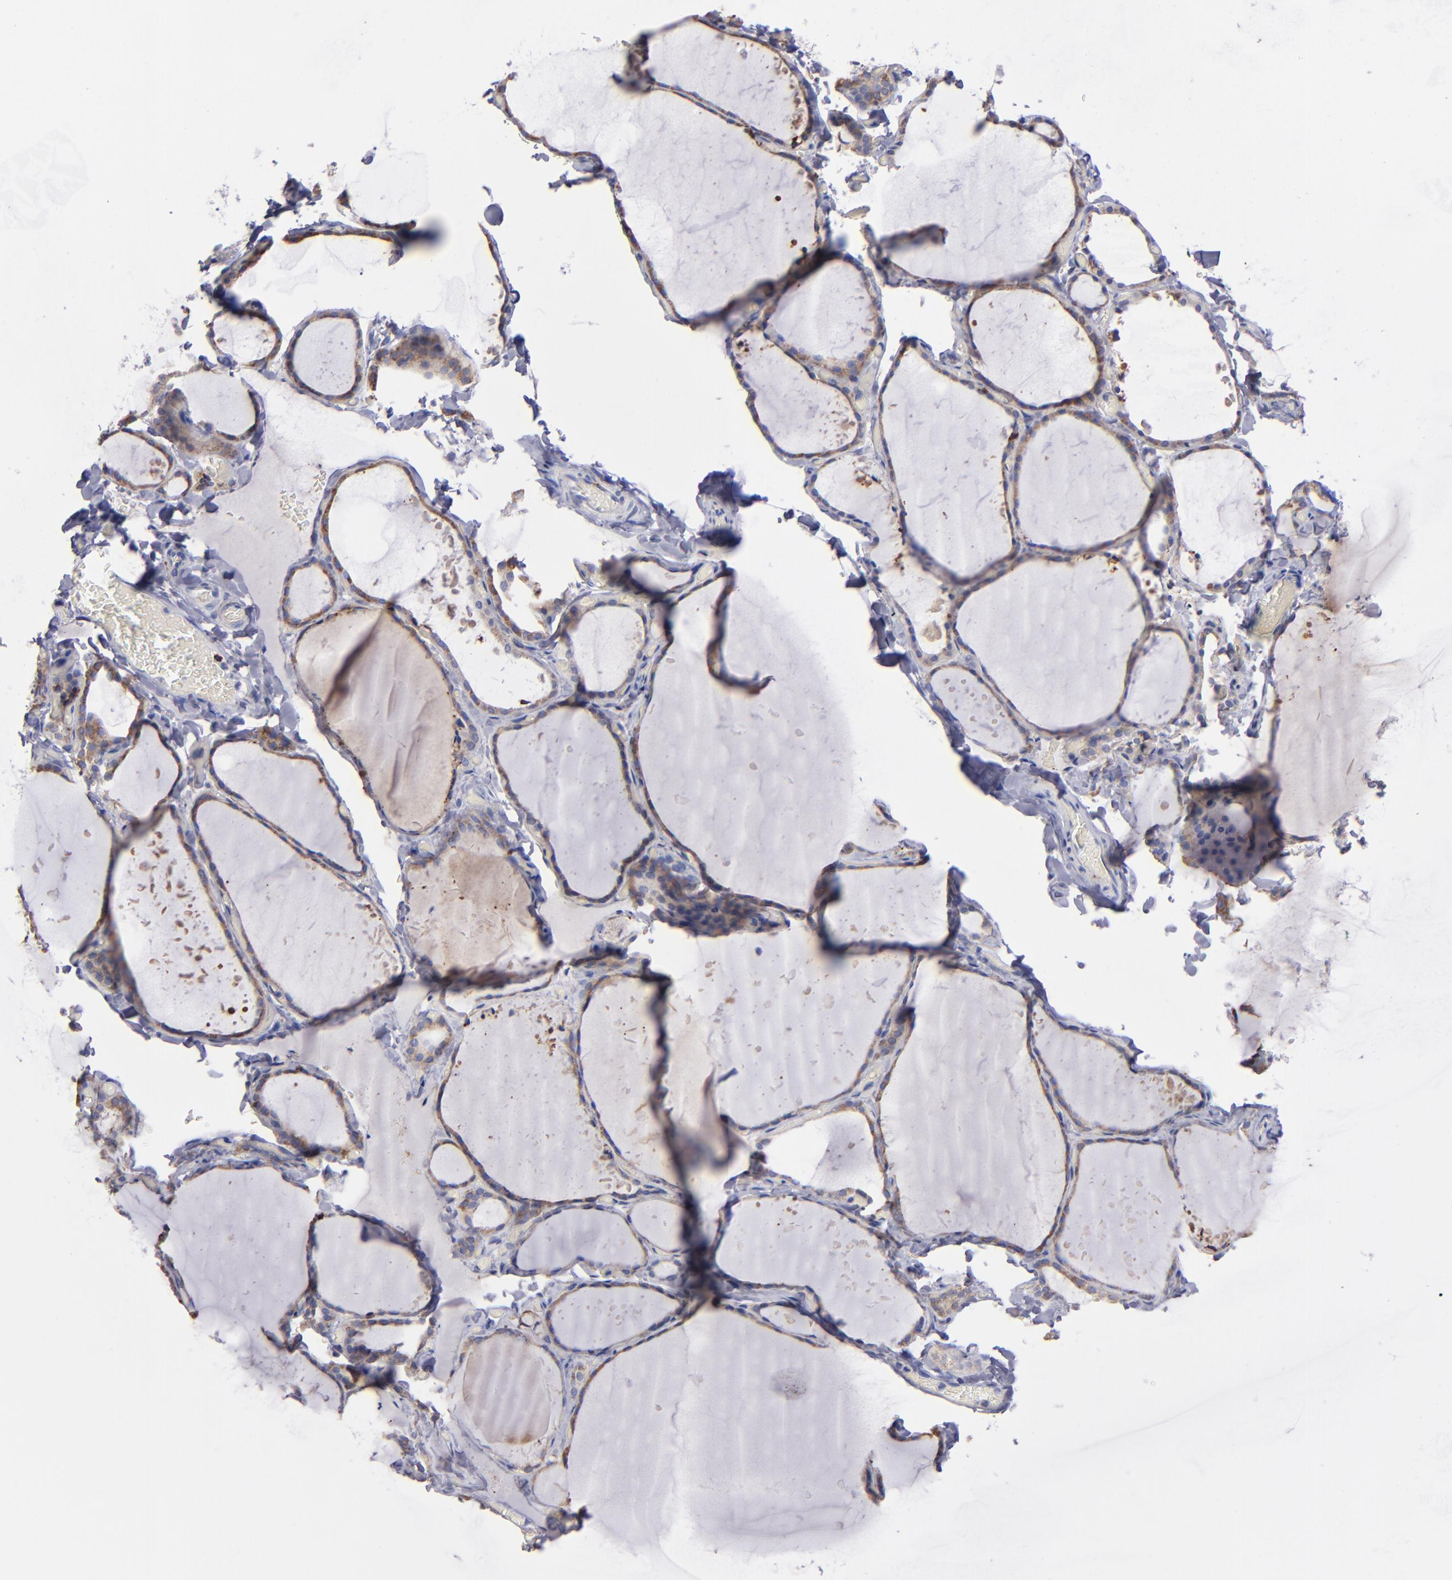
{"staining": {"intensity": "weak", "quantity": ">75%", "location": "cytoplasmic/membranous"}, "tissue": "thyroid gland", "cell_type": "Glandular cells", "image_type": "normal", "snomed": [{"axis": "morphology", "description": "Normal tissue, NOS"}, {"axis": "topography", "description": "Thyroid gland"}], "caption": "Immunohistochemical staining of normal human thyroid gland shows >75% levels of weak cytoplasmic/membranous protein expression in about >75% of glandular cells. (IHC, brightfield microscopy, high magnification).", "gene": "MFGE8", "patient": {"sex": "female", "age": 22}}